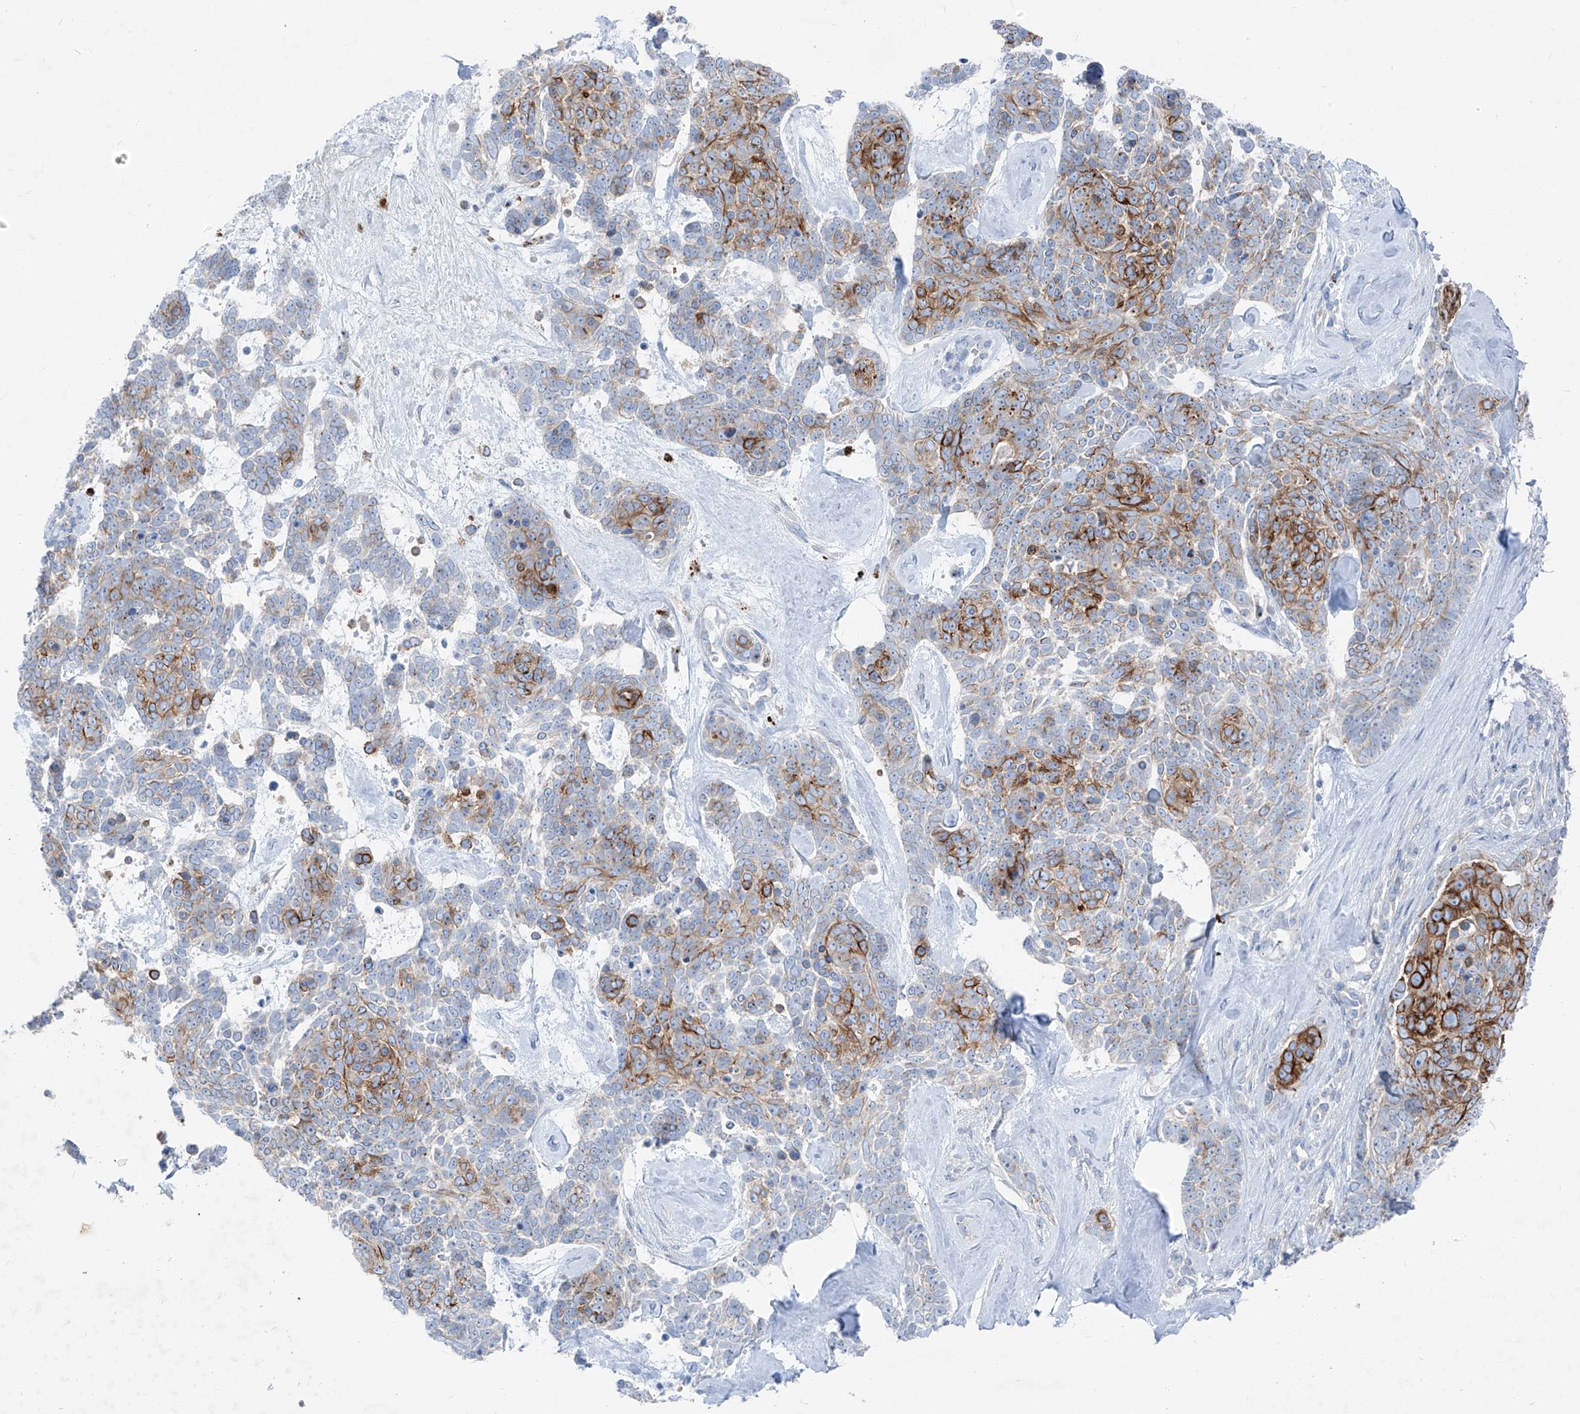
{"staining": {"intensity": "moderate", "quantity": "25%-75%", "location": "cytoplasmic/membranous"}, "tissue": "skin cancer", "cell_type": "Tumor cells", "image_type": "cancer", "snomed": [{"axis": "morphology", "description": "Basal cell carcinoma"}, {"axis": "topography", "description": "Skin"}], "caption": "Immunohistochemical staining of skin cancer demonstrates medium levels of moderate cytoplasmic/membranous expression in approximately 25%-75% of tumor cells.", "gene": "GPR137C", "patient": {"sex": "female", "age": 81}}